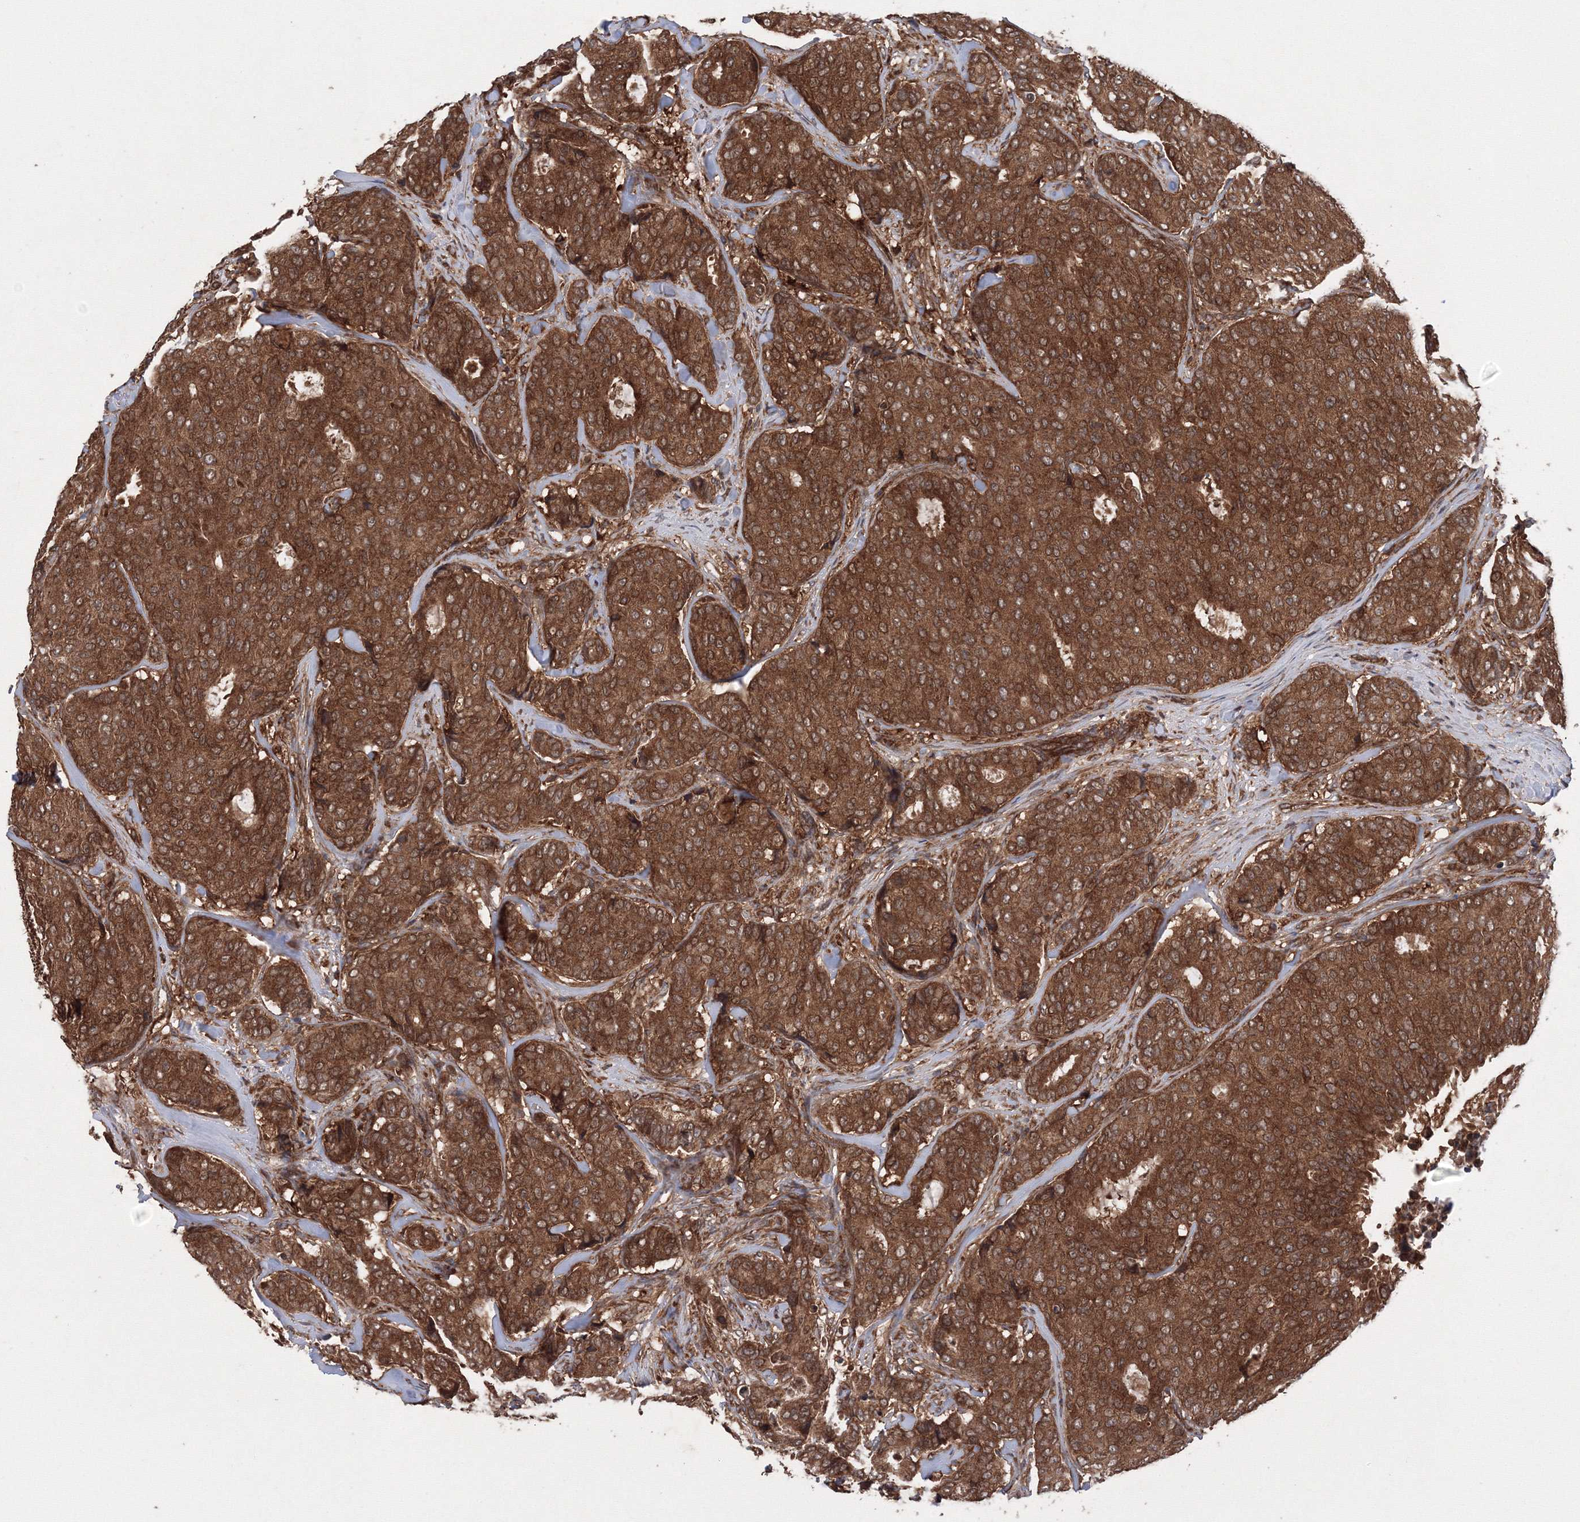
{"staining": {"intensity": "strong", "quantity": ">75%", "location": "cytoplasmic/membranous"}, "tissue": "breast cancer", "cell_type": "Tumor cells", "image_type": "cancer", "snomed": [{"axis": "morphology", "description": "Duct carcinoma"}, {"axis": "topography", "description": "Breast"}], "caption": "The photomicrograph displays a brown stain indicating the presence of a protein in the cytoplasmic/membranous of tumor cells in breast cancer (invasive ductal carcinoma).", "gene": "ATG3", "patient": {"sex": "female", "age": 75}}